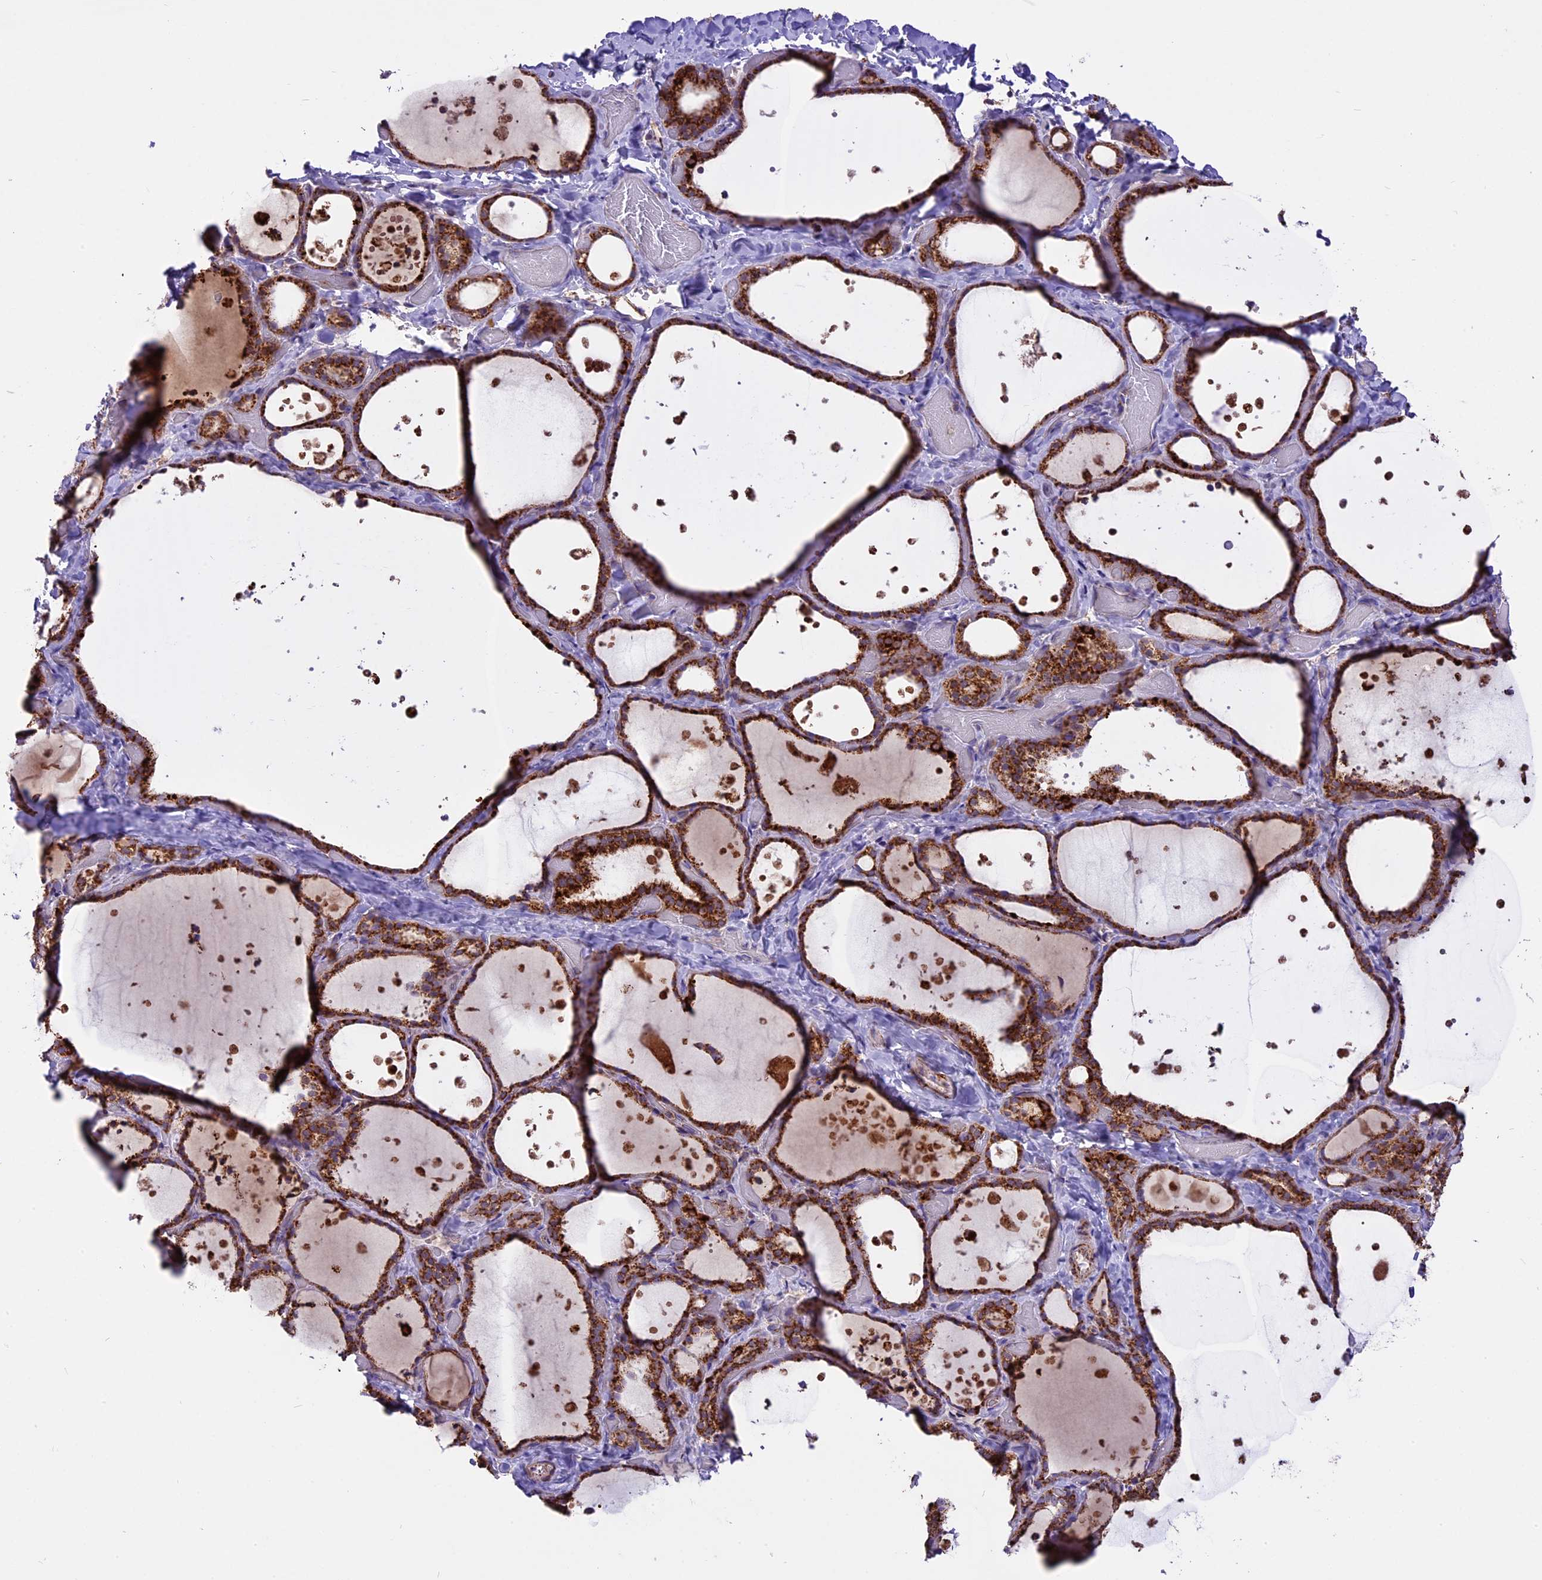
{"staining": {"intensity": "strong", "quantity": ">75%", "location": "cytoplasmic/membranous"}, "tissue": "thyroid gland", "cell_type": "Glandular cells", "image_type": "normal", "snomed": [{"axis": "morphology", "description": "Normal tissue, NOS"}, {"axis": "topography", "description": "Thyroid gland"}], "caption": "The micrograph shows staining of unremarkable thyroid gland, revealing strong cytoplasmic/membranous protein expression (brown color) within glandular cells. (DAB = brown stain, brightfield microscopy at high magnification).", "gene": "COX17", "patient": {"sex": "female", "age": 44}}